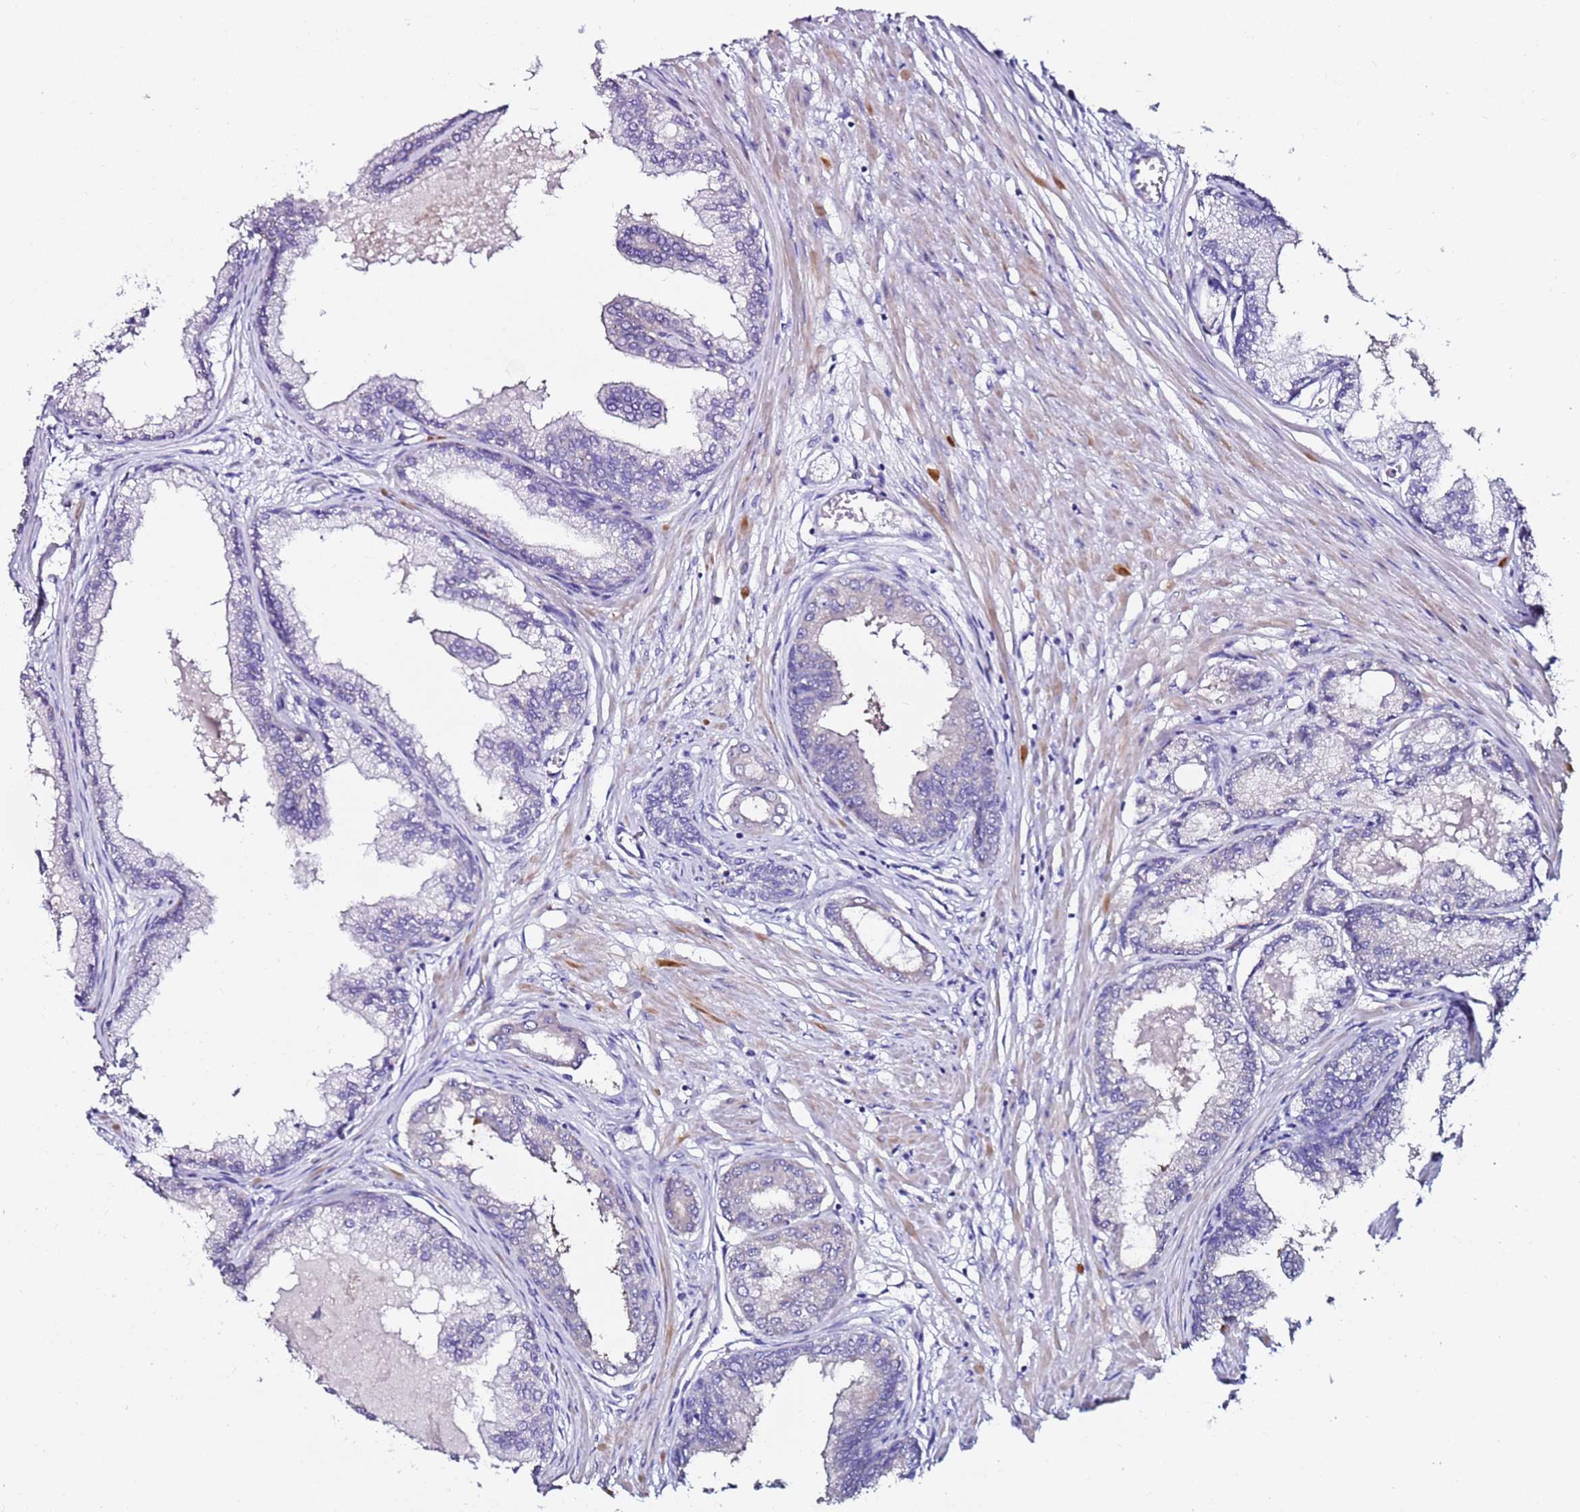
{"staining": {"intensity": "weak", "quantity": "25%-75%", "location": "cytoplasmic/membranous"}, "tissue": "prostate cancer", "cell_type": "Tumor cells", "image_type": "cancer", "snomed": [{"axis": "morphology", "description": "Adenocarcinoma, Low grade"}, {"axis": "topography", "description": "Prostate"}], "caption": "This is an image of immunohistochemistry (IHC) staining of prostate cancer, which shows weak positivity in the cytoplasmic/membranous of tumor cells.", "gene": "SRRM5", "patient": {"sex": "male", "age": 63}}